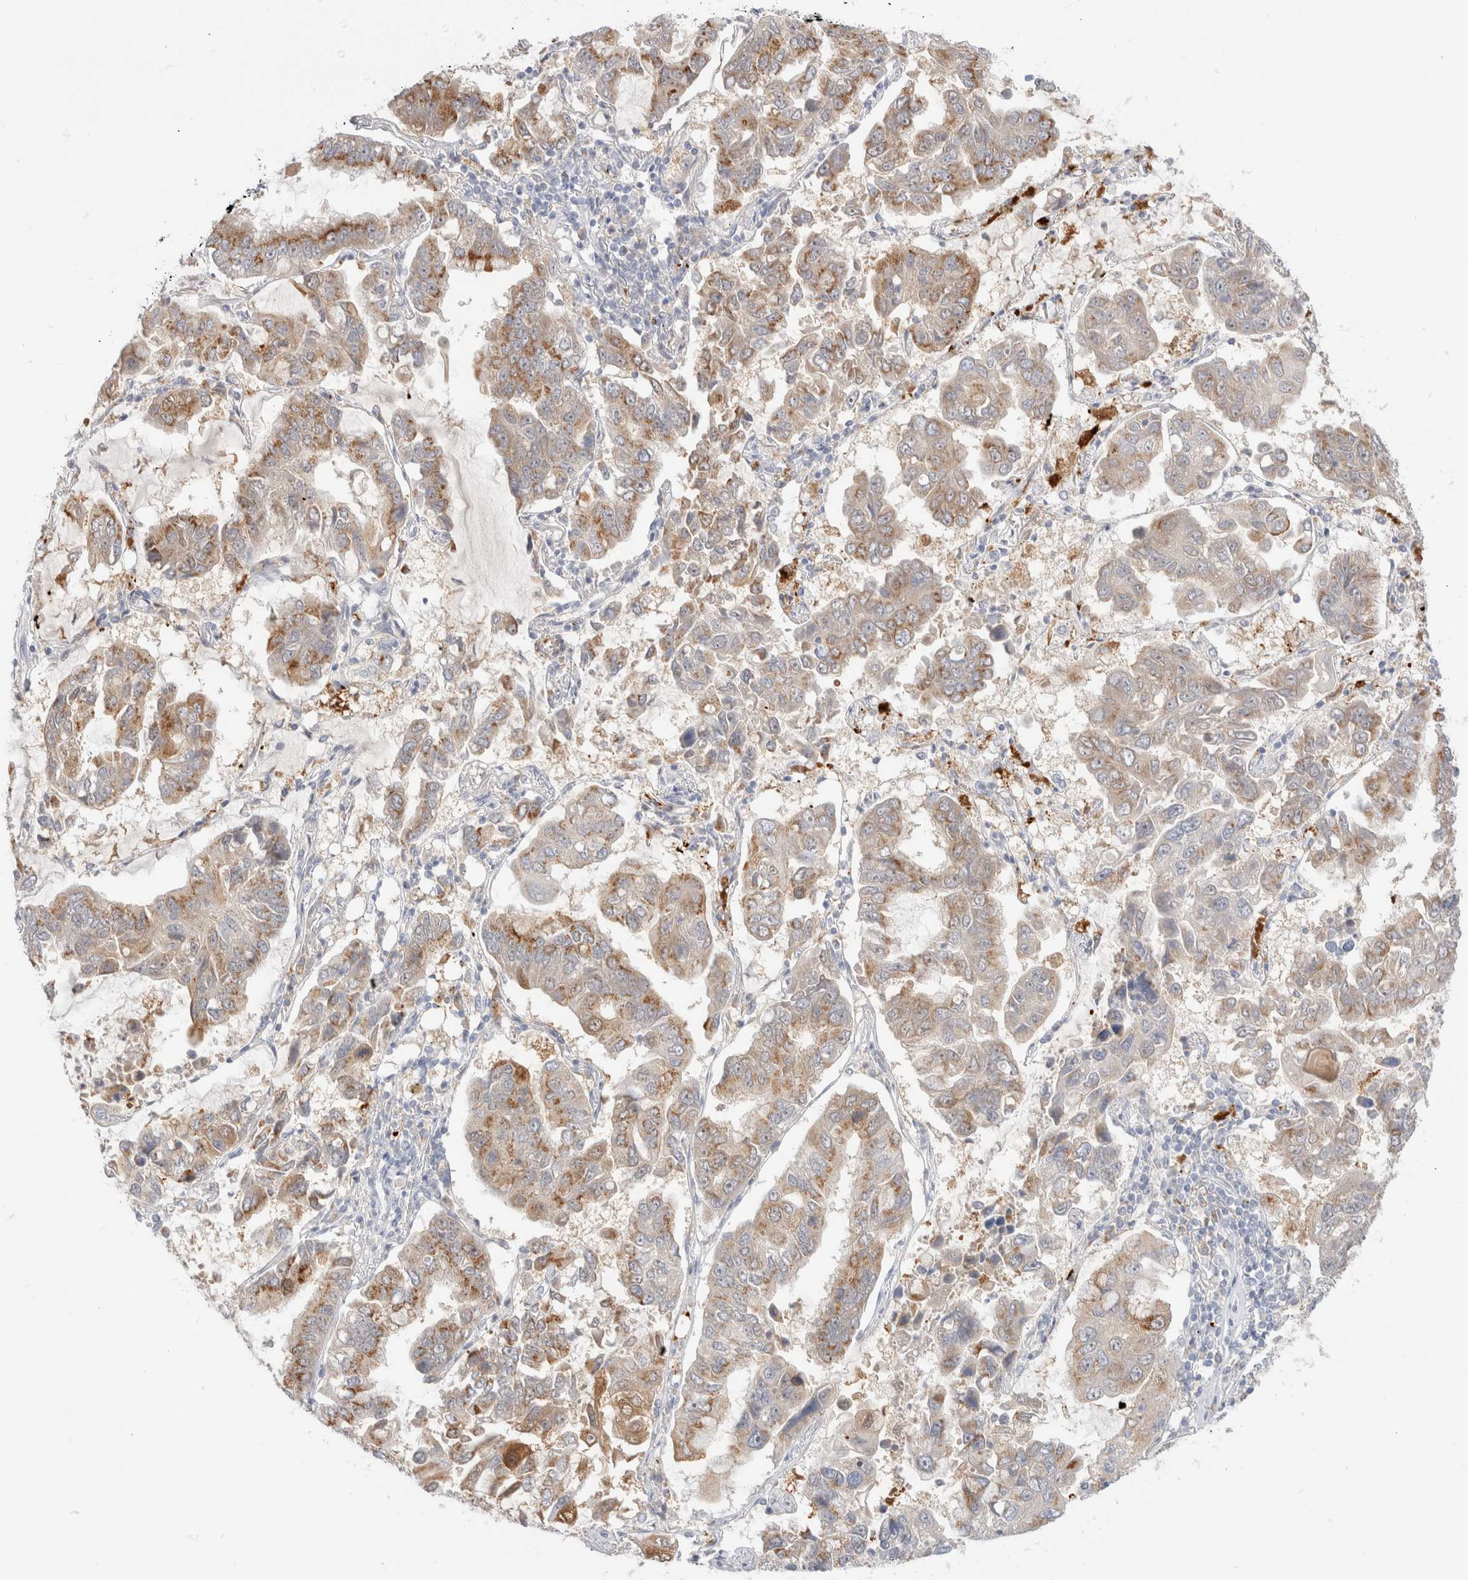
{"staining": {"intensity": "moderate", "quantity": ">75%", "location": "cytoplasmic/membranous"}, "tissue": "lung cancer", "cell_type": "Tumor cells", "image_type": "cancer", "snomed": [{"axis": "morphology", "description": "Adenocarcinoma, NOS"}, {"axis": "topography", "description": "Lung"}], "caption": "DAB immunohistochemical staining of lung adenocarcinoma demonstrates moderate cytoplasmic/membranous protein positivity in approximately >75% of tumor cells.", "gene": "EFCAB13", "patient": {"sex": "male", "age": 64}}